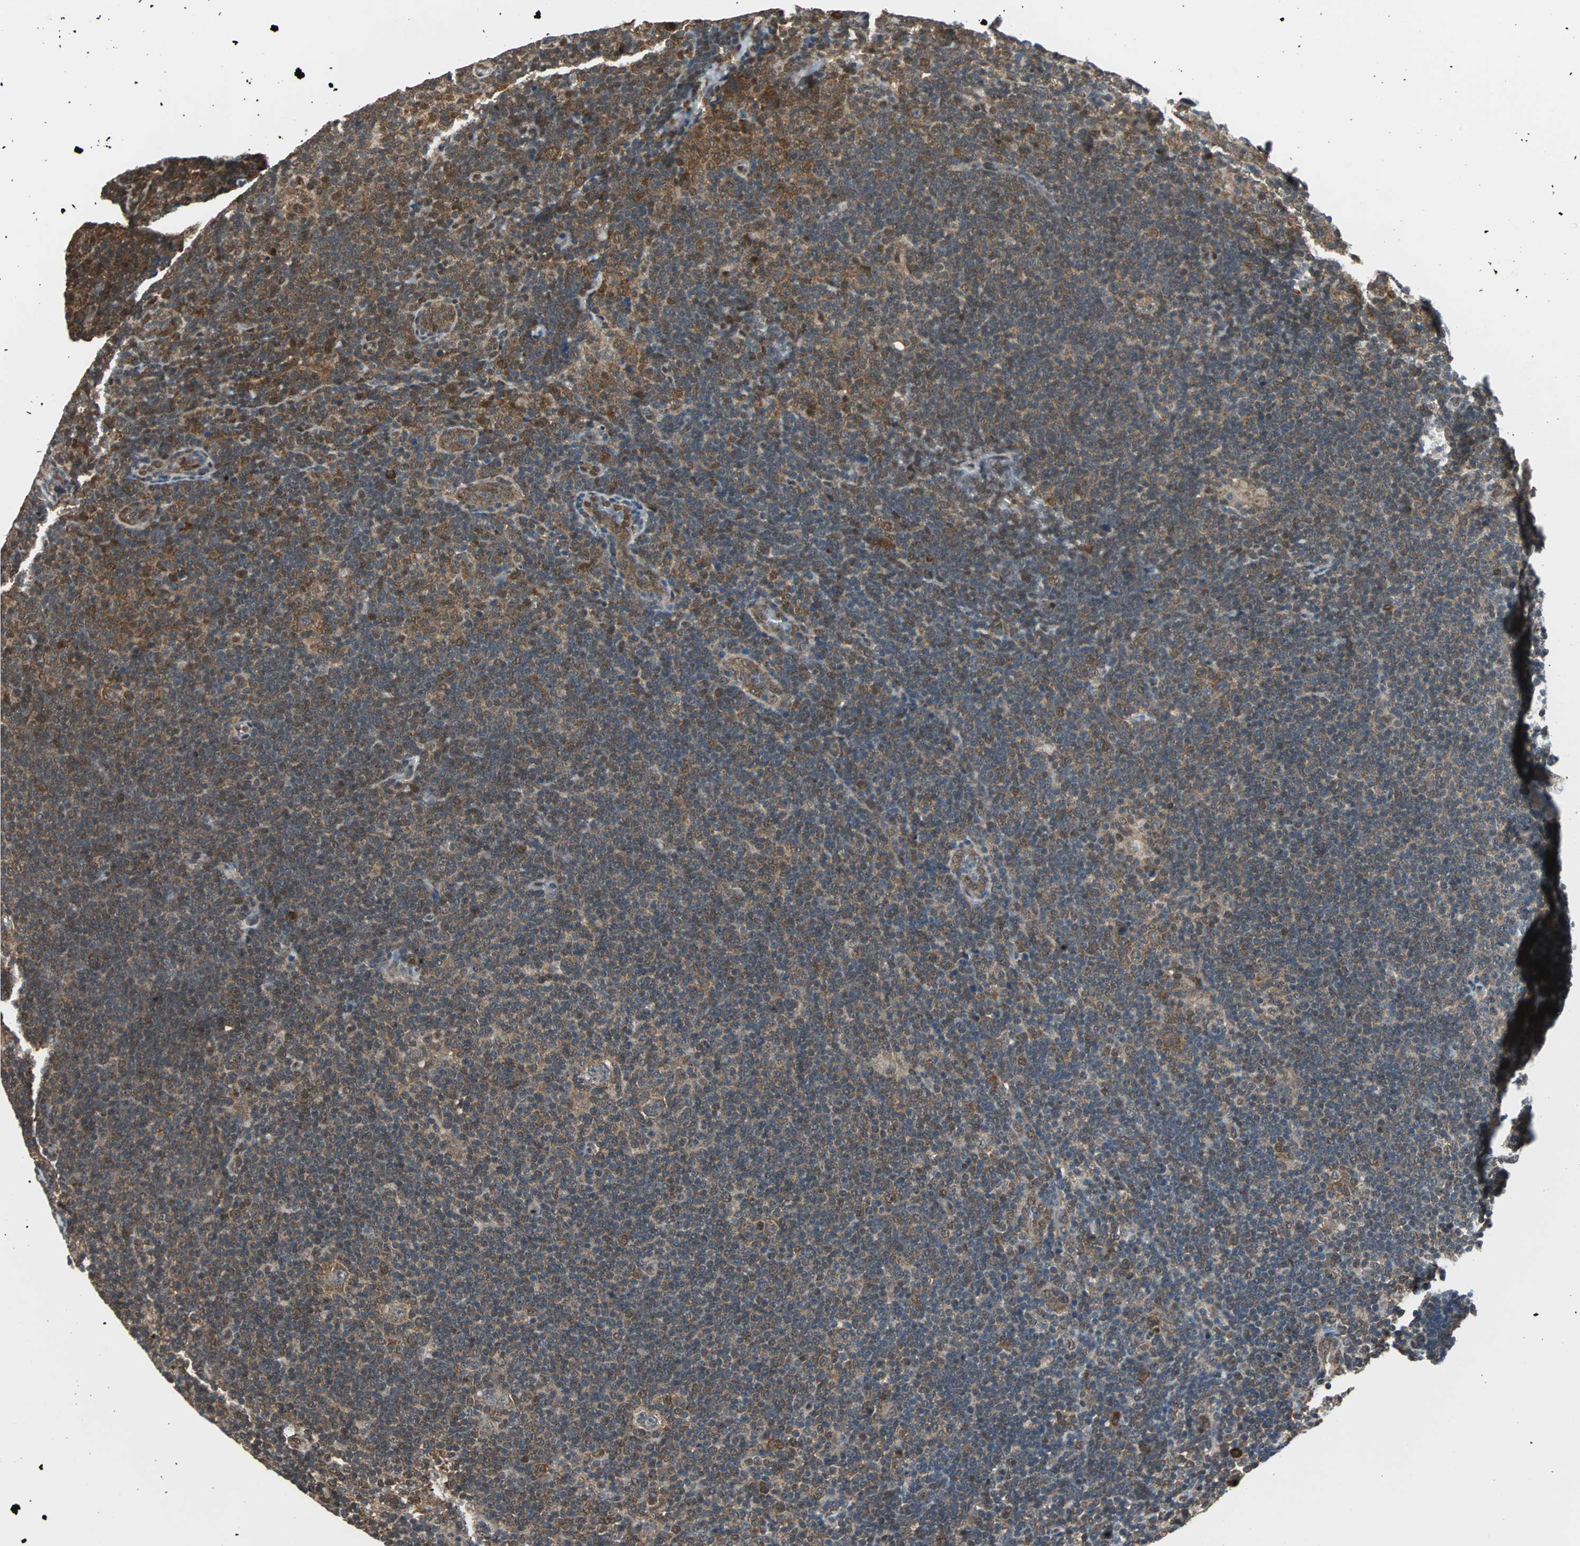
{"staining": {"intensity": "moderate", "quantity": ">75%", "location": "cytoplasmic/membranous"}, "tissue": "lymphoma", "cell_type": "Tumor cells", "image_type": "cancer", "snomed": [{"axis": "morphology", "description": "Hodgkin's disease, NOS"}, {"axis": "topography", "description": "Lymph node"}], "caption": "An image of human lymphoma stained for a protein displays moderate cytoplasmic/membranous brown staining in tumor cells.", "gene": "VCP", "patient": {"sex": "female", "age": 57}}